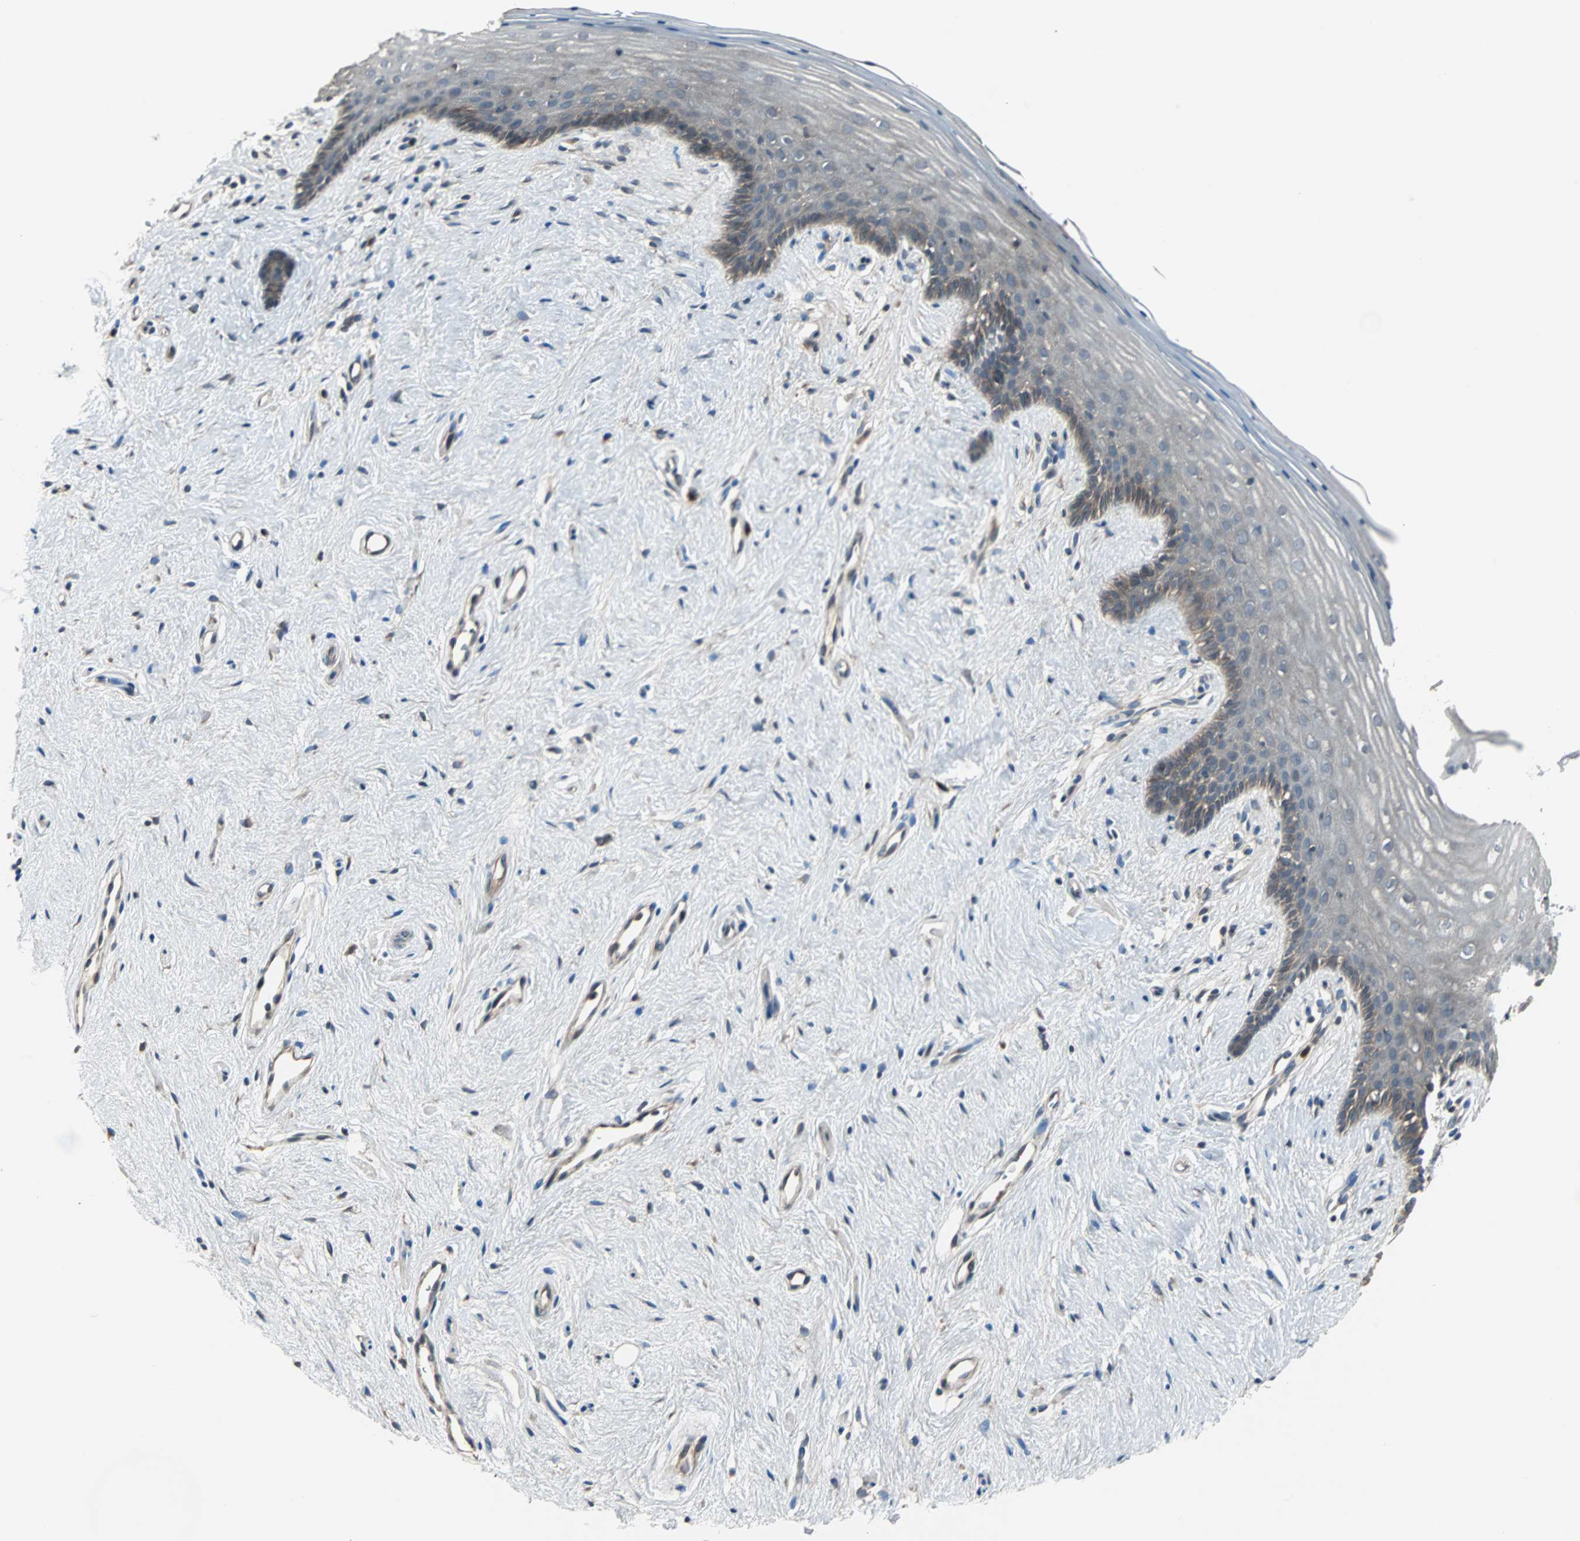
{"staining": {"intensity": "weak", "quantity": "25%-75%", "location": "cytoplasmic/membranous"}, "tissue": "vagina", "cell_type": "Squamous epithelial cells", "image_type": "normal", "snomed": [{"axis": "morphology", "description": "Normal tissue, NOS"}, {"axis": "topography", "description": "Vagina"}], "caption": "Immunohistochemical staining of unremarkable vagina shows 25%-75% levels of weak cytoplasmic/membranous protein expression in approximately 25%-75% of squamous epithelial cells. (DAB (3,3'-diaminobenzidine) = brown stain, brightfield microscopy at high magnification).", "gene": "ARF1", "patient": {"sex": "female", "age": 44}}